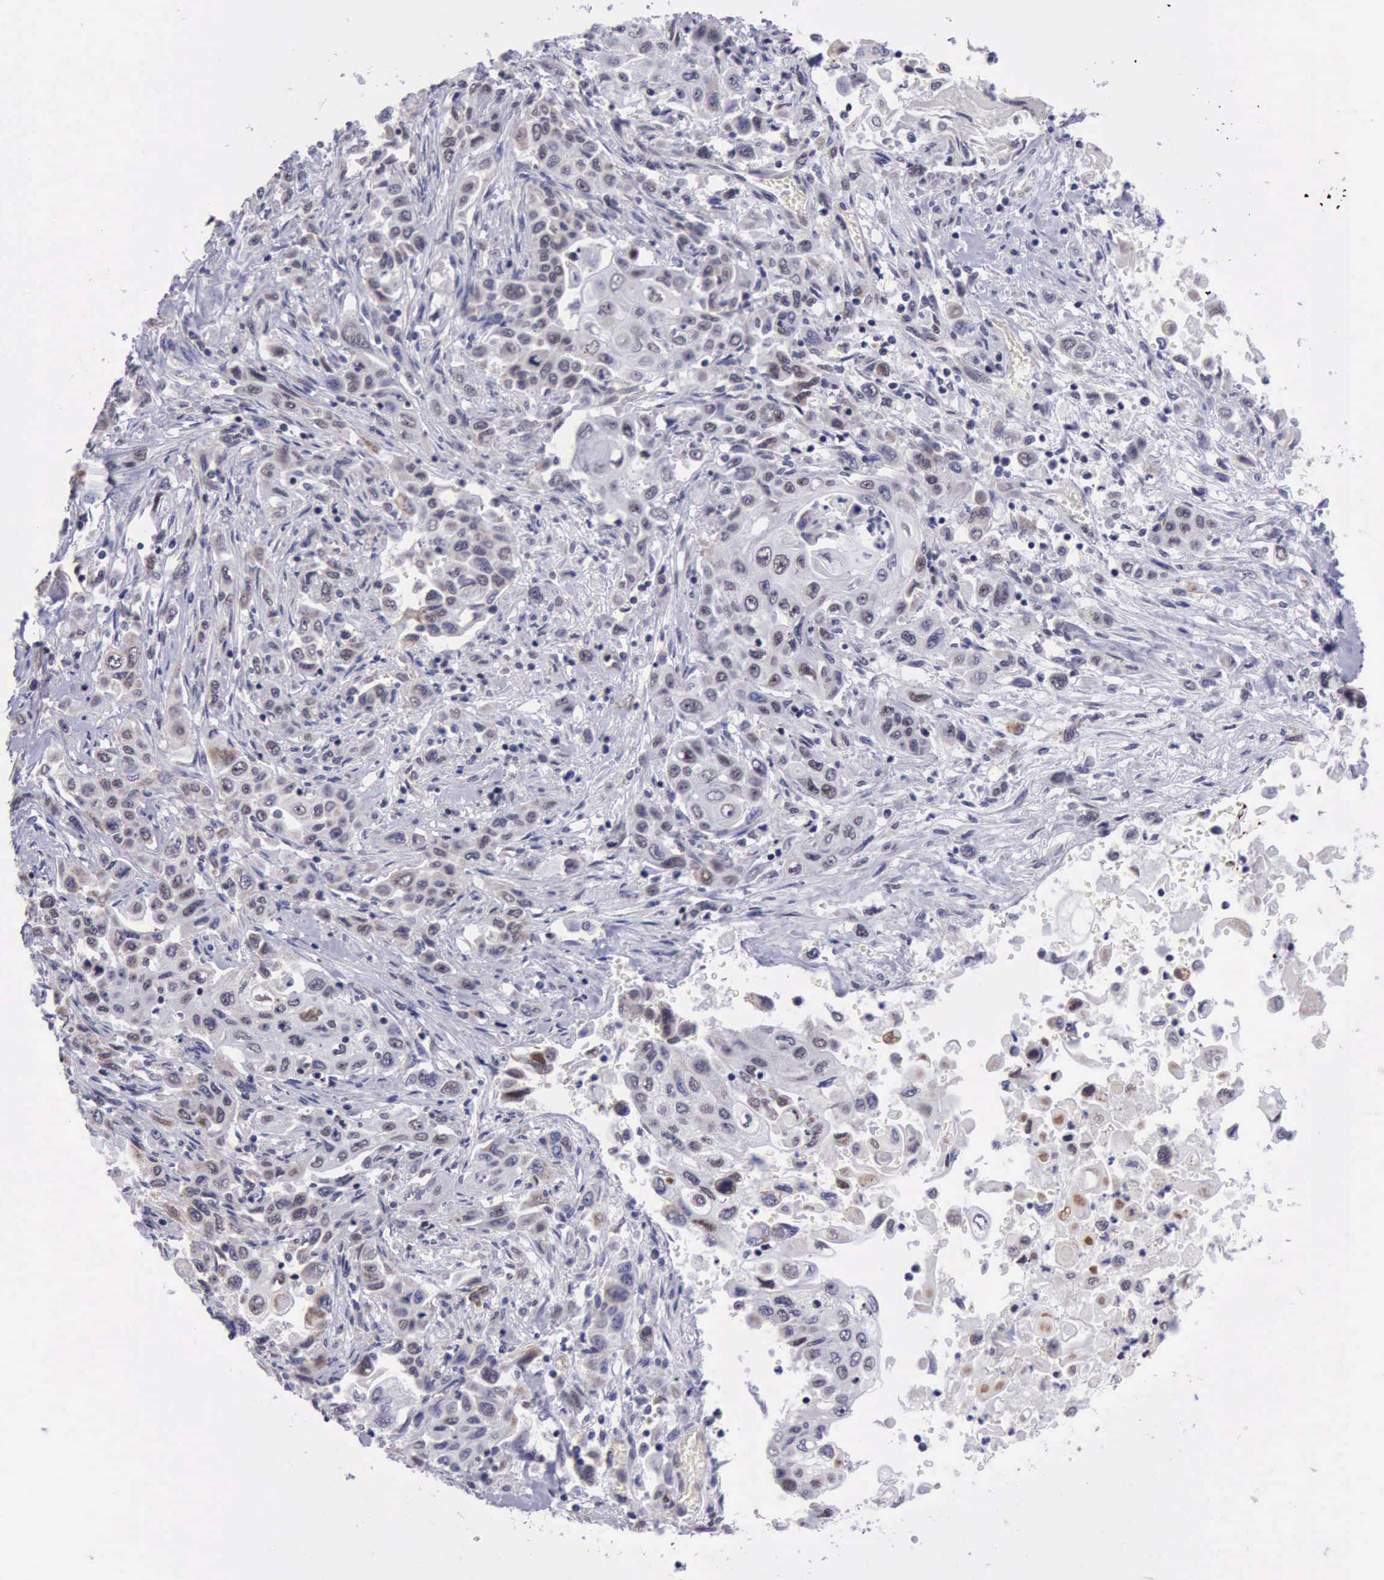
{"staining": {"intensity": "weak", "quantity": "25%-75%", "location": "nuclear"}, "tissue": "pancreatic cancer", "cell_type": "Tumor cells", "image_type": "cancer", "snomed": [{"axis": "morphology", "description": "Adenocarcinoma, NOS"}, {"axis": "topography", "description": "Pancreas"}], "caption": "Tumor cells display low levels of weak nuclear expression in approximately 25%-75% of cells in pancreatic cancer (adenocarcinoma).", "gene": "ERCC4", "patient": {"sex": "male", "age": 70}}